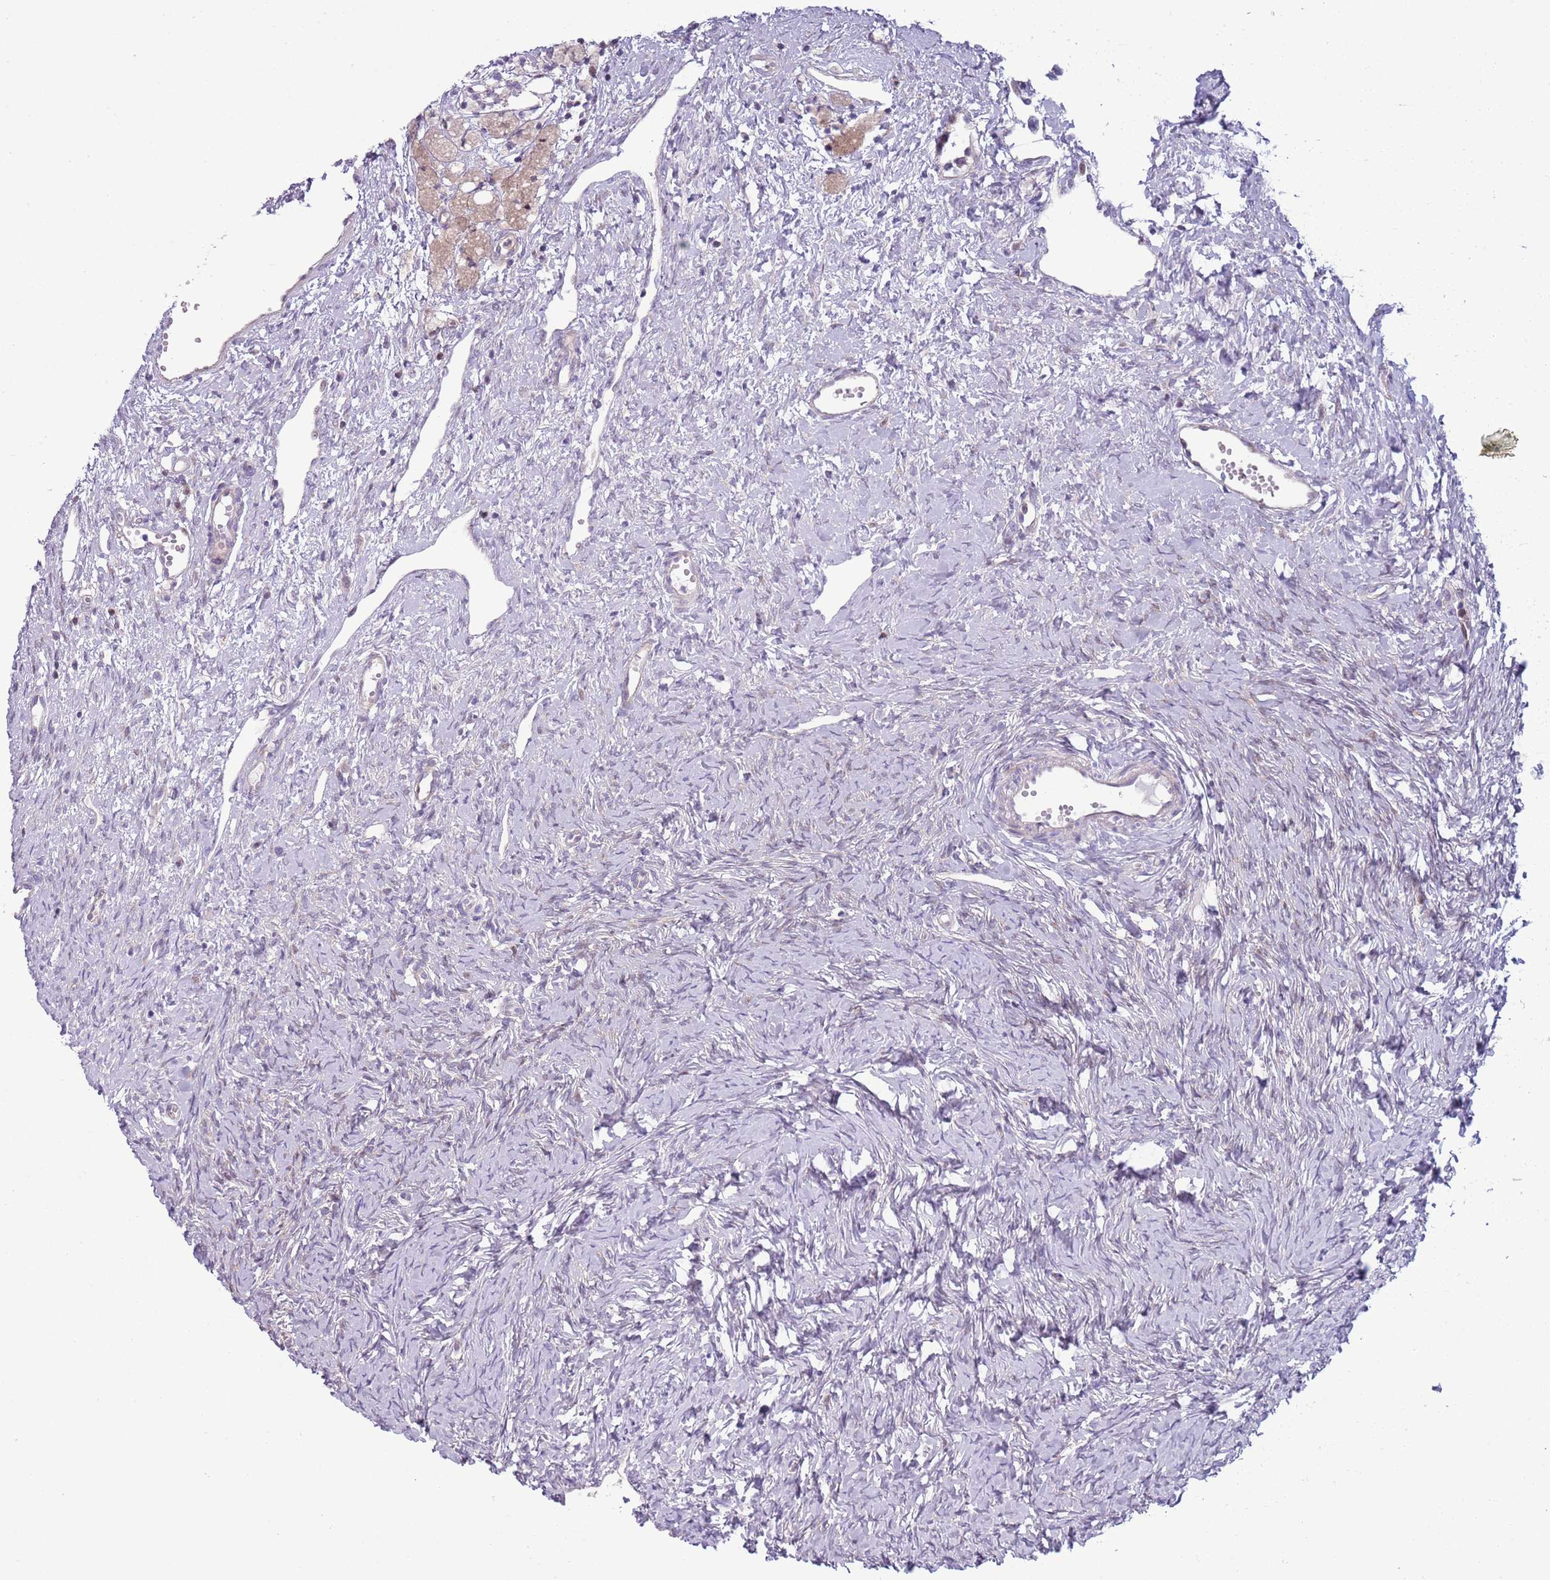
{"staining": {"intensity": "strong", "quantity": ">75%", "location": "cytoplasmic/membranous"}, "tissue": "ovary", "cell_type": "Follicle cells", "image_type": "normal", "snomed": [{"axis": "morphology", "description": "Normal tissue, NOS"}, {"axis": "topography", "description": "Ovary"}], "caption": "Immunohistochemistry (DAB (3,3'-diaminobenzidine)) staining of unremarkable human ovary reveals strong cytoplasmic/membranous protein positivity in approximately >75% of follicle cells. (IHC, brightfield microscopy, high magnification).", "gene": "NBPF4", "patient": {"sex": "female", "age": 51}}